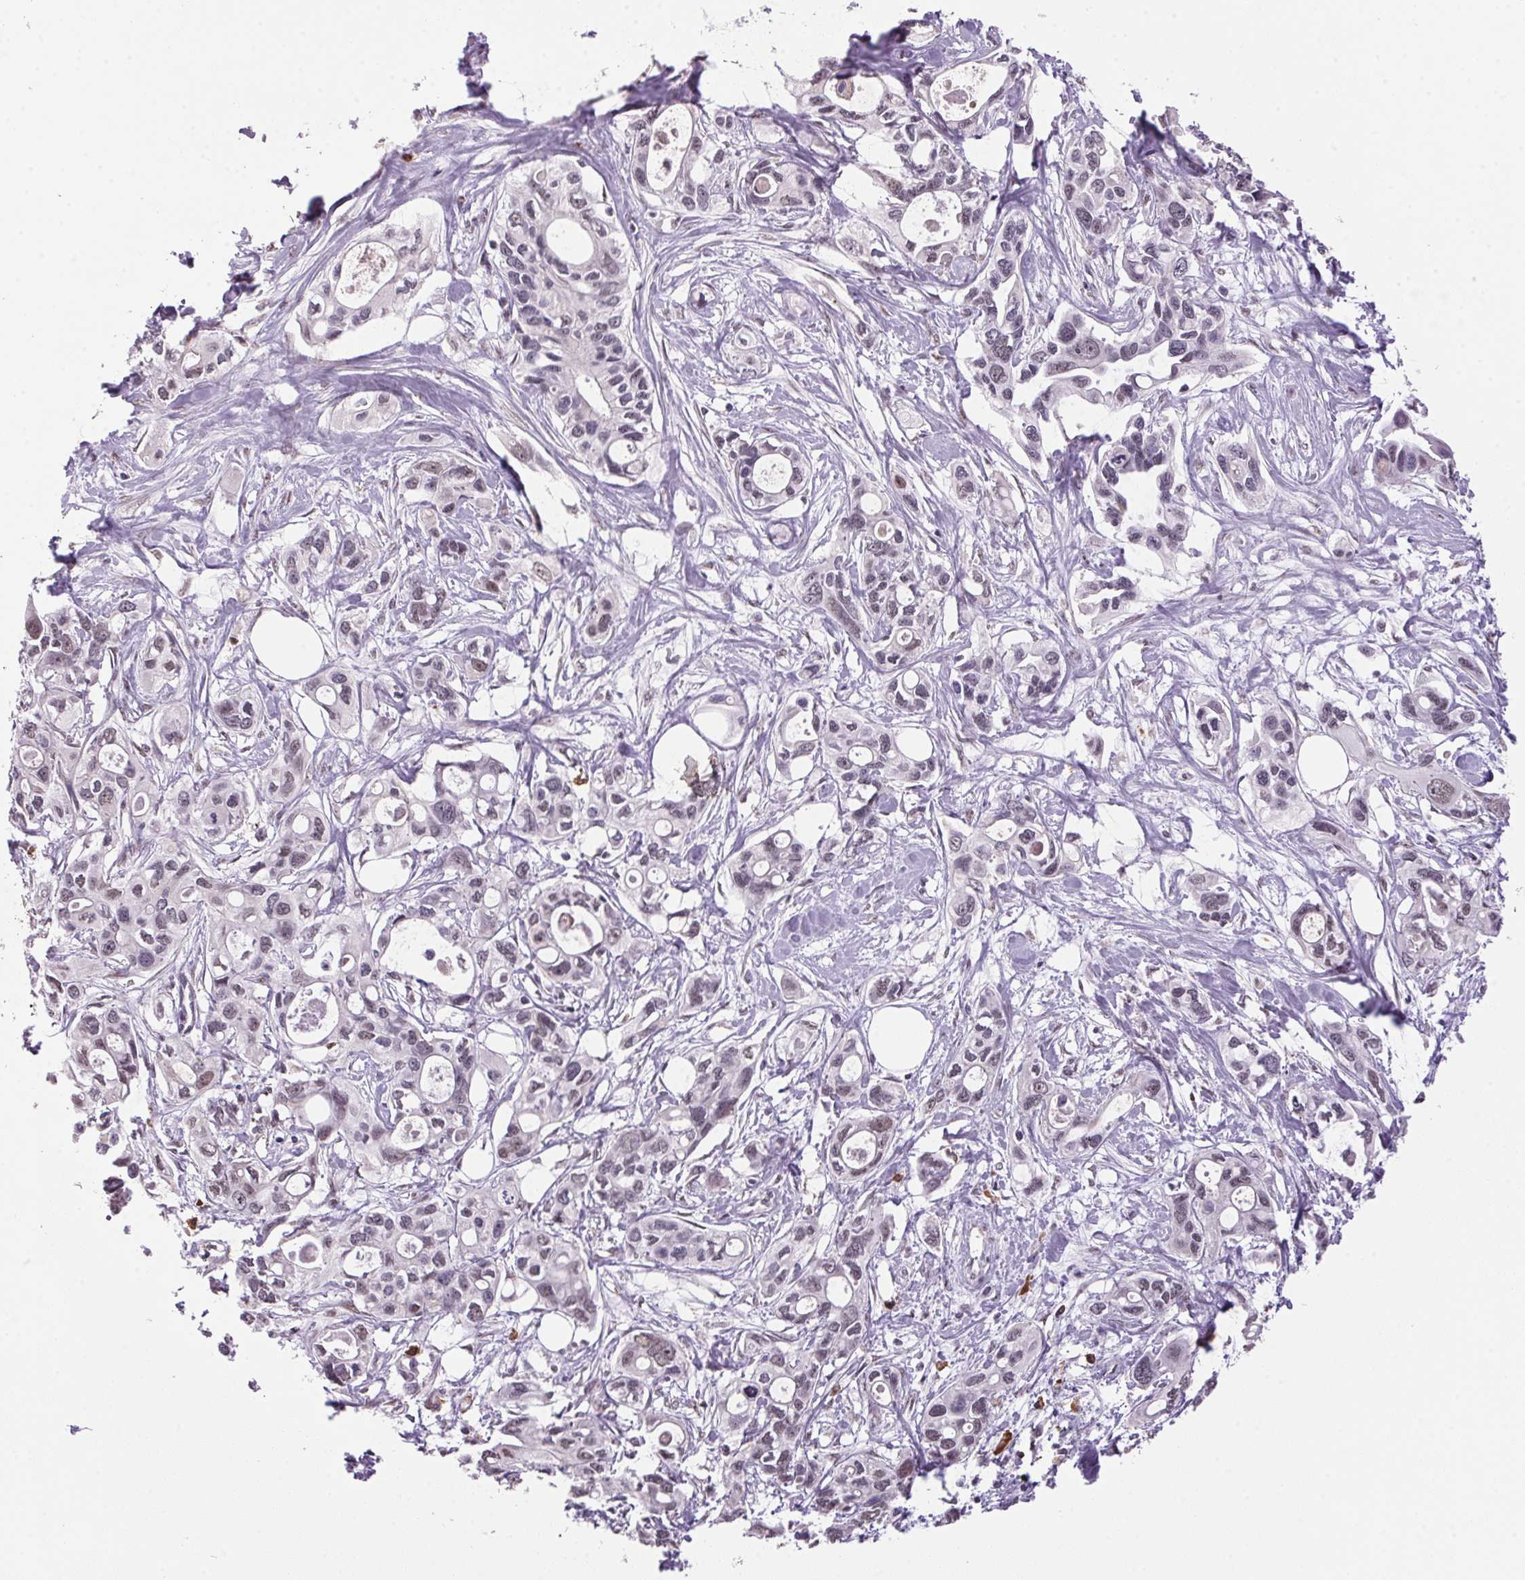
{"staining": {"intensity": "weak", "quantity": "<25%", "location": "nuclear"}, "tissue": "pancreatic cancer", "cell_type": "Tumor cells", "image_type": "cancer", "snomed": [{"axis": "morphology", "description": "Adenocarcinoma, NOS"}, {"axis": "topography", "description": "Pancreas"}], "caption": "Histopathology image shows no significant protein staining in tumor cells of pancreatic cancer (adenocarcinoma).", "gene": "ZBTB4", "patient": {"sex": "male", "age": 60}}